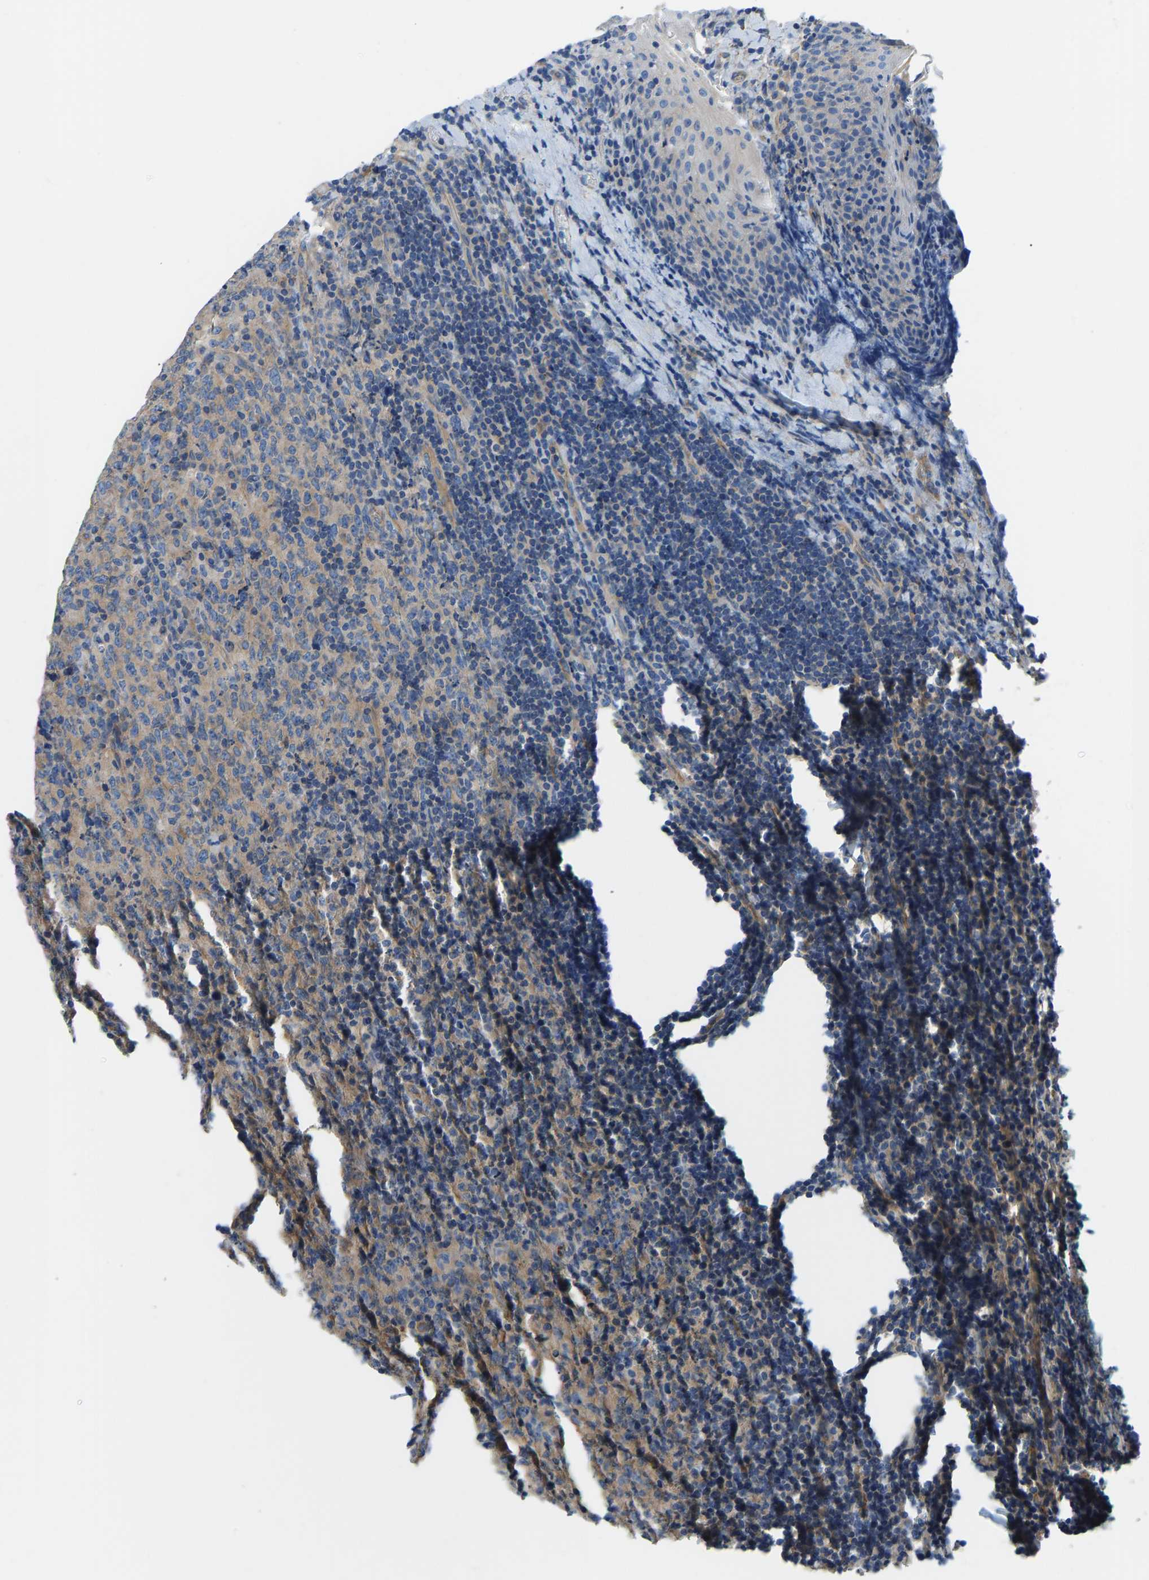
{"staining": {"intensity": "negative", "quantity": "none", "location": "none"}, "tissue": "lymphoma", "cell_type": "Tumor cells", "image_type": "cancer", "snomed": [{"axis": "morphology", "description": "Malignant lymphoma, non-Hodgkin's type, High grade"}, {"axis": "topography", "description": "Tonsil"}], "caption": "Tumor cells are negative for brown protein staining in lymphoma.", "gene": "CHAD", "patient": {"sex": "female", "age": 36}}